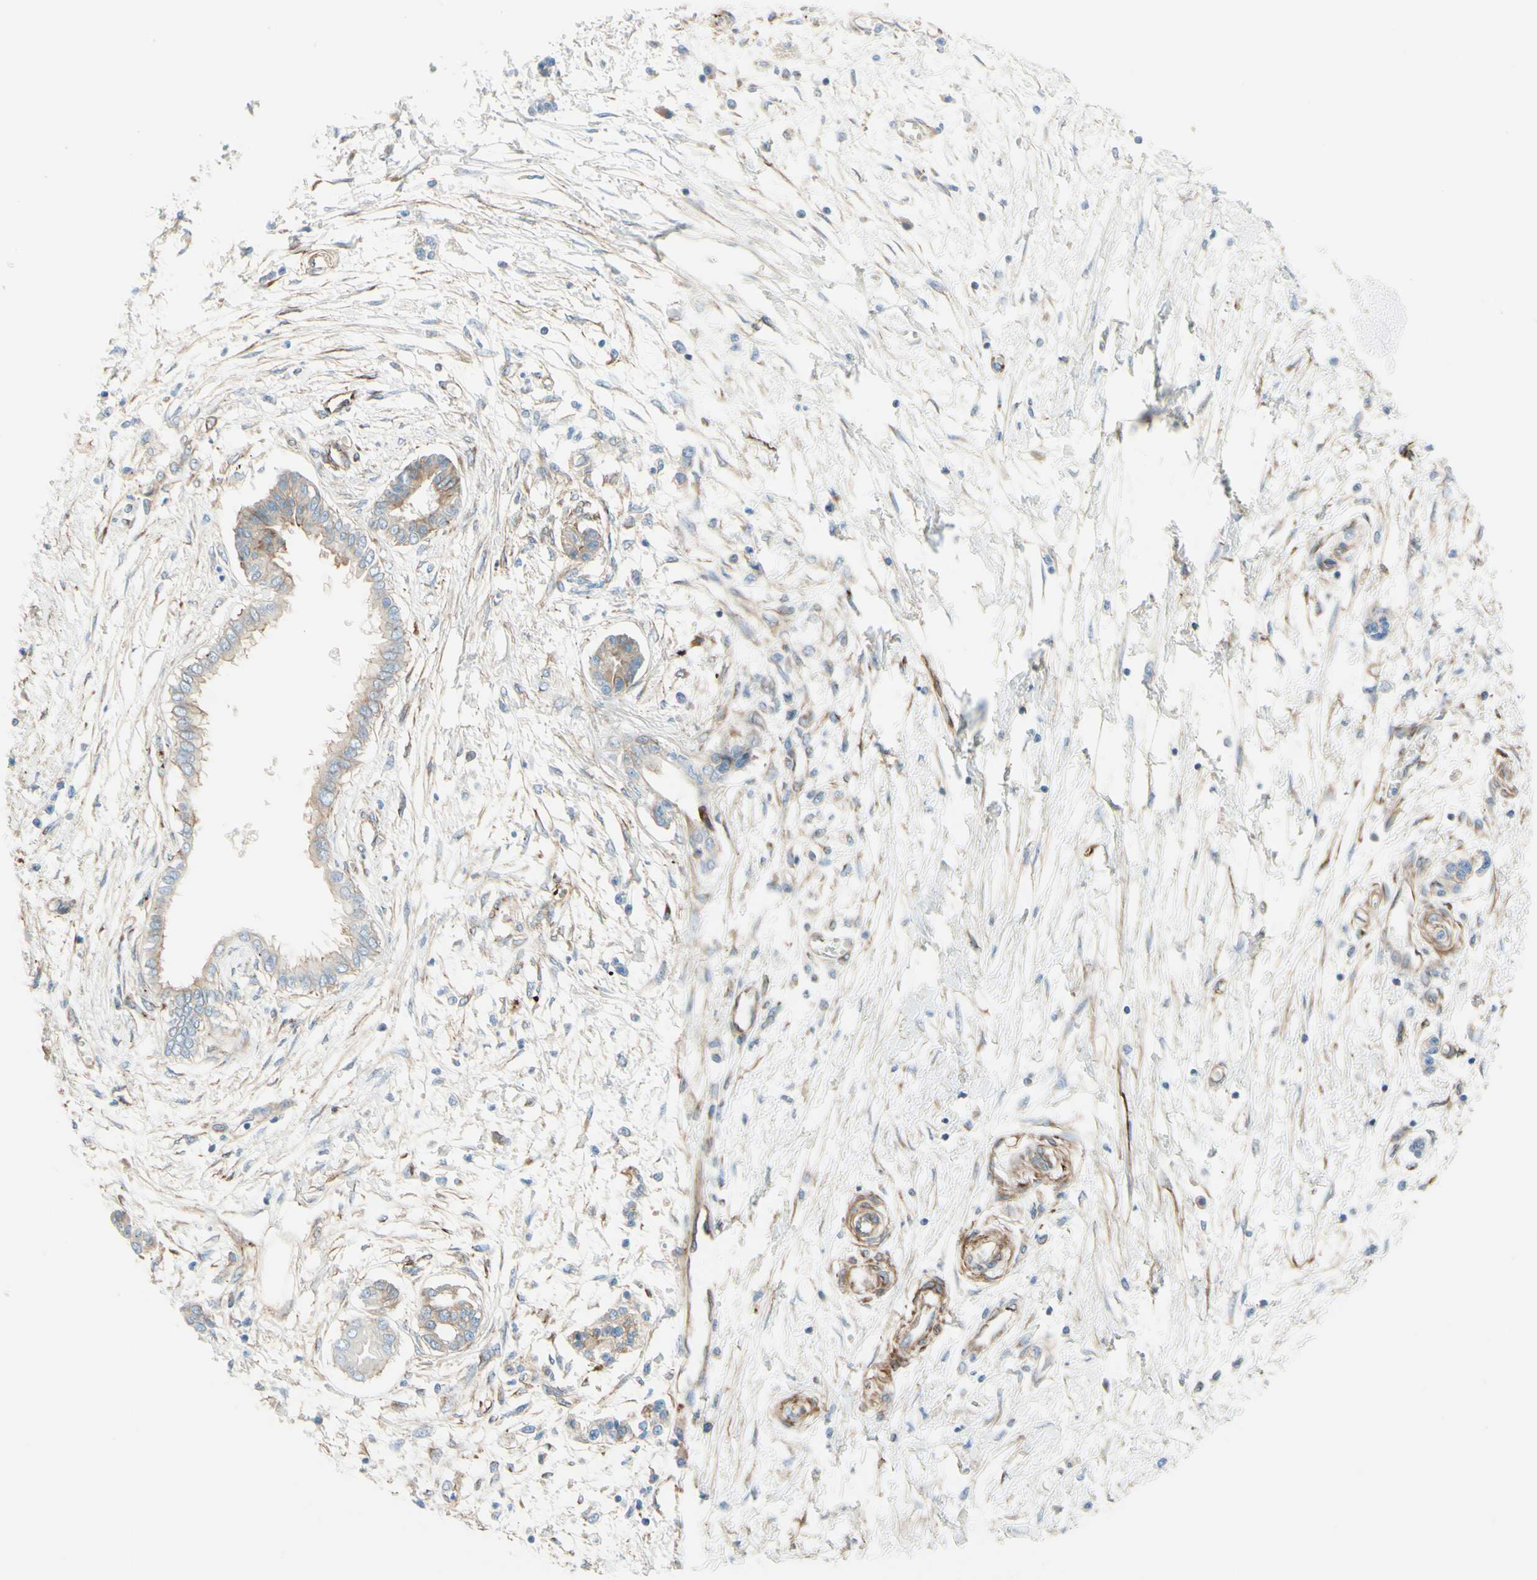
{"staining": {"intensity": "weak", "quantity": ">75%", "location": "cytoplasmic/membranous"}, "tissue": "pancreatic cancer", "cell_type": "Tumor cells", "image_type": "cancer", "snomed": [{"axis": "morphology", "description": "Adenocarcinoma, NOS"}, {"axis": "topography", "description": "Pancreas"}], "caption": "Adenocarcinoma (pancreatic) stained with a protein marker displays weak staining in tumor cells.", "gene": "ENDOD1", "patient": {"sex": "male", "age": 56}}